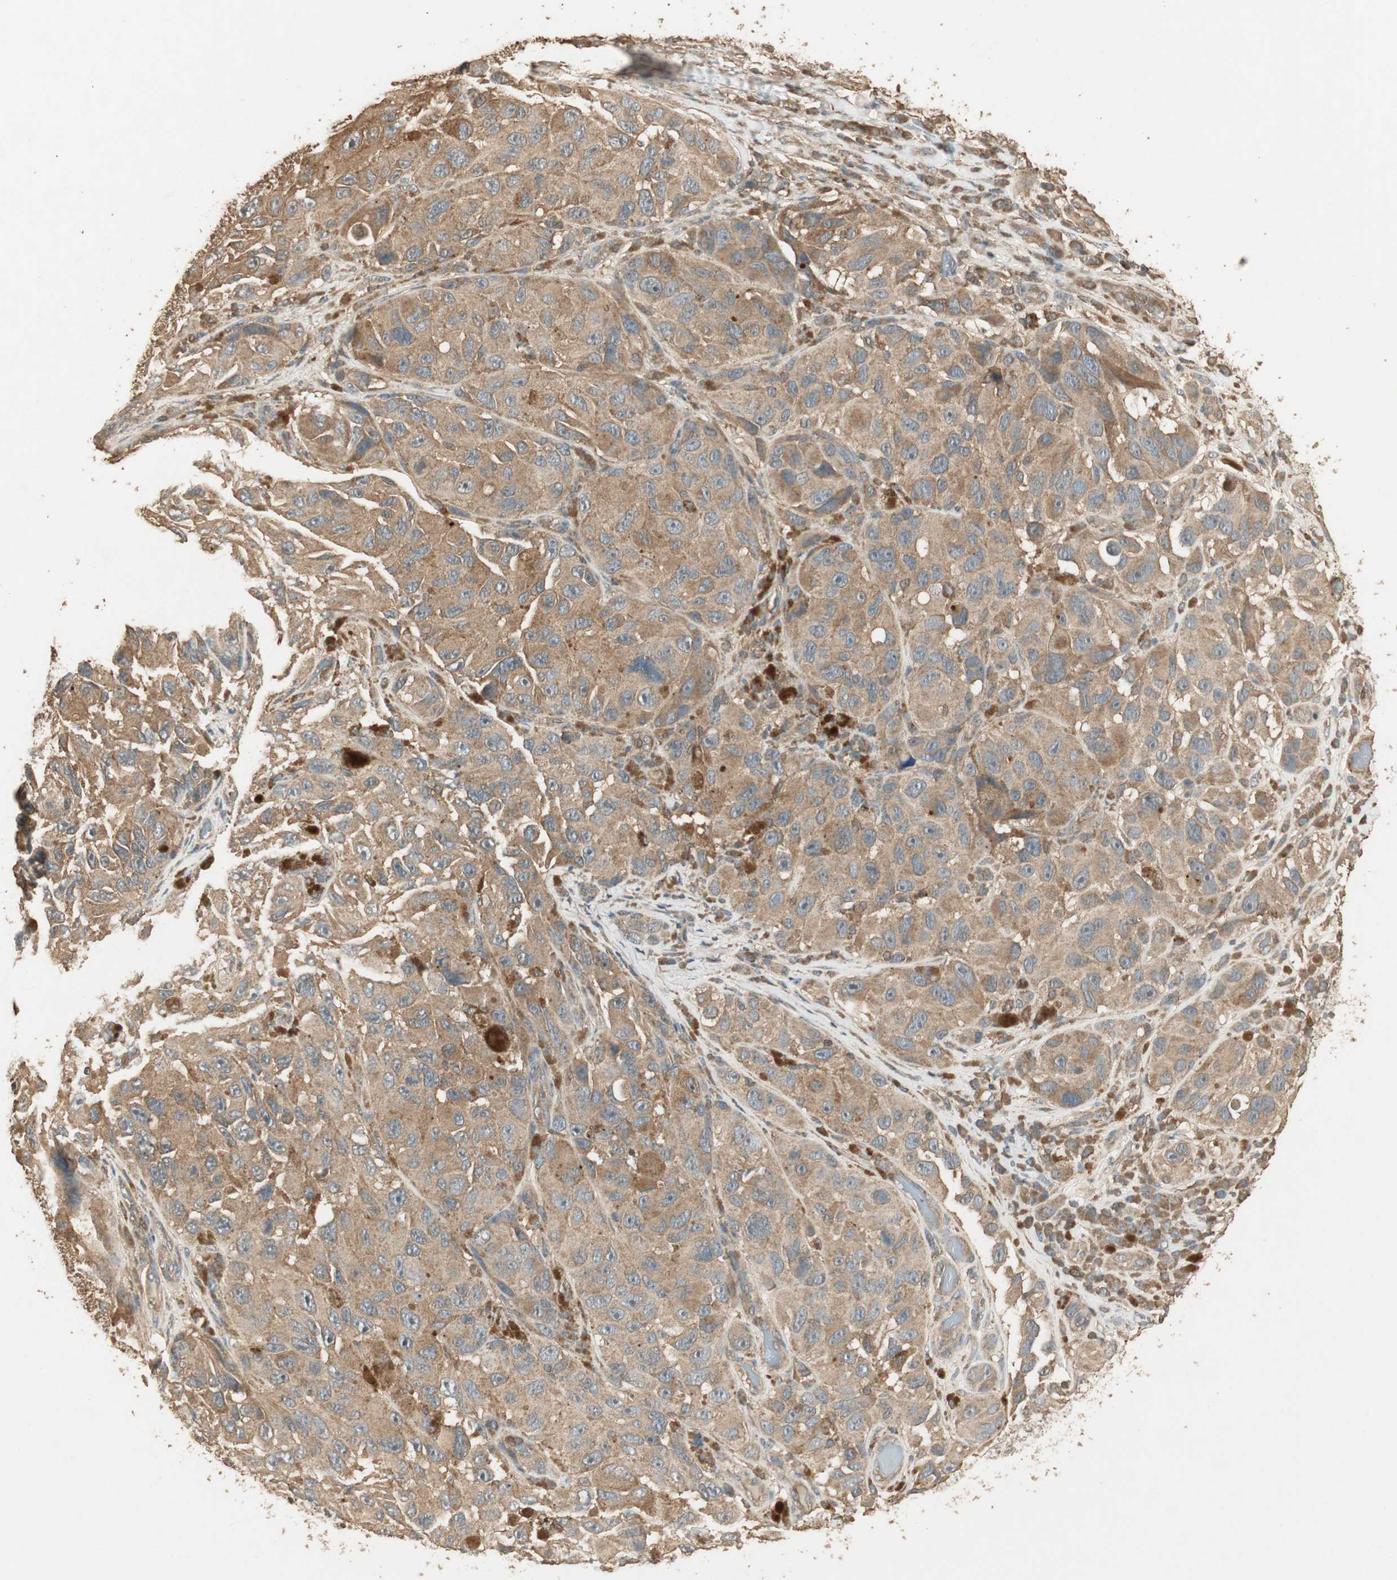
{"staining": {"intensity": "moderate", "quantity": ">75%", "location": "cytoplasmic/membranous"}, "tissue": "melanoma", "cell_type": "Tumor cells", "image_type": "cancer", "snomed": [{"axis": "morphology", "description": "Malignant melanoma, NOS"}, {"axis": "topography", "description": "Skin"}], "caption": "High-magnification brightfield microscopy of malignant melanoma stained with DAB (brown) and counterstained with hematoxylin (blue). tumor cells exhibit moderate cytoplasmic/membranous staining is seen in approximately>75% of cells.", "gene": "USP2", "patient": {"sex": "female", "age": 73}}